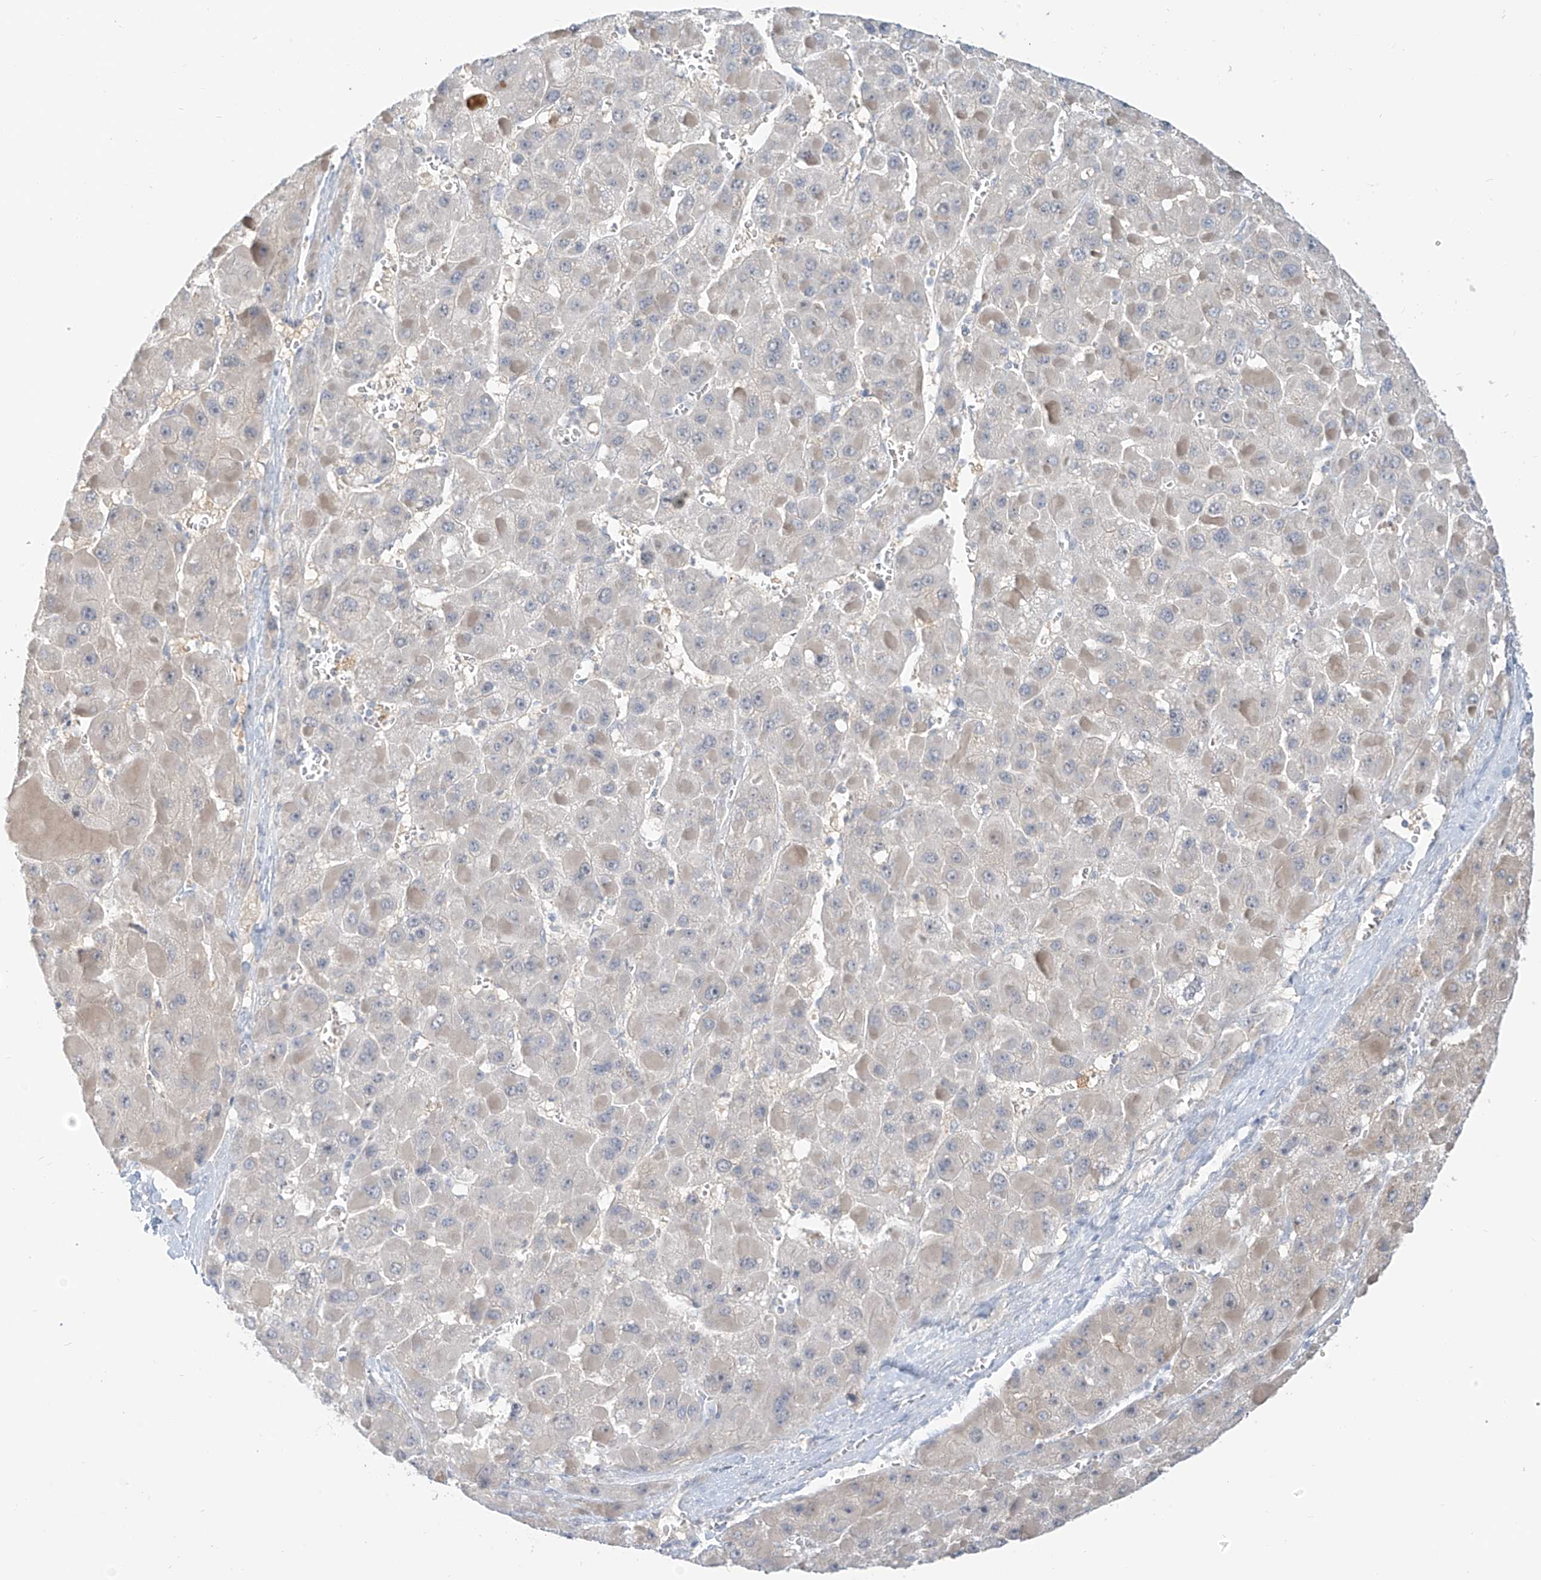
{"staining": {"intensity": "negative", "quantity": "none", "location": "none"}, "tissue": "liver cancer", "cell_type": "Tumor cells", "image_type": "cancer", "snomed": [{"axis": "morphology", "description": "Carcinoma, Hepatocellular, NOS"}, {"axis": "topography", "description": "Liver"}], "caption": "Human hepatocellular carcinoma (liver) stained for a protein using immunohistochemistry exhibits no expression in tumor cells.", "gene": "C2orf42", "patient": {"sex": "female", "age": 73}}